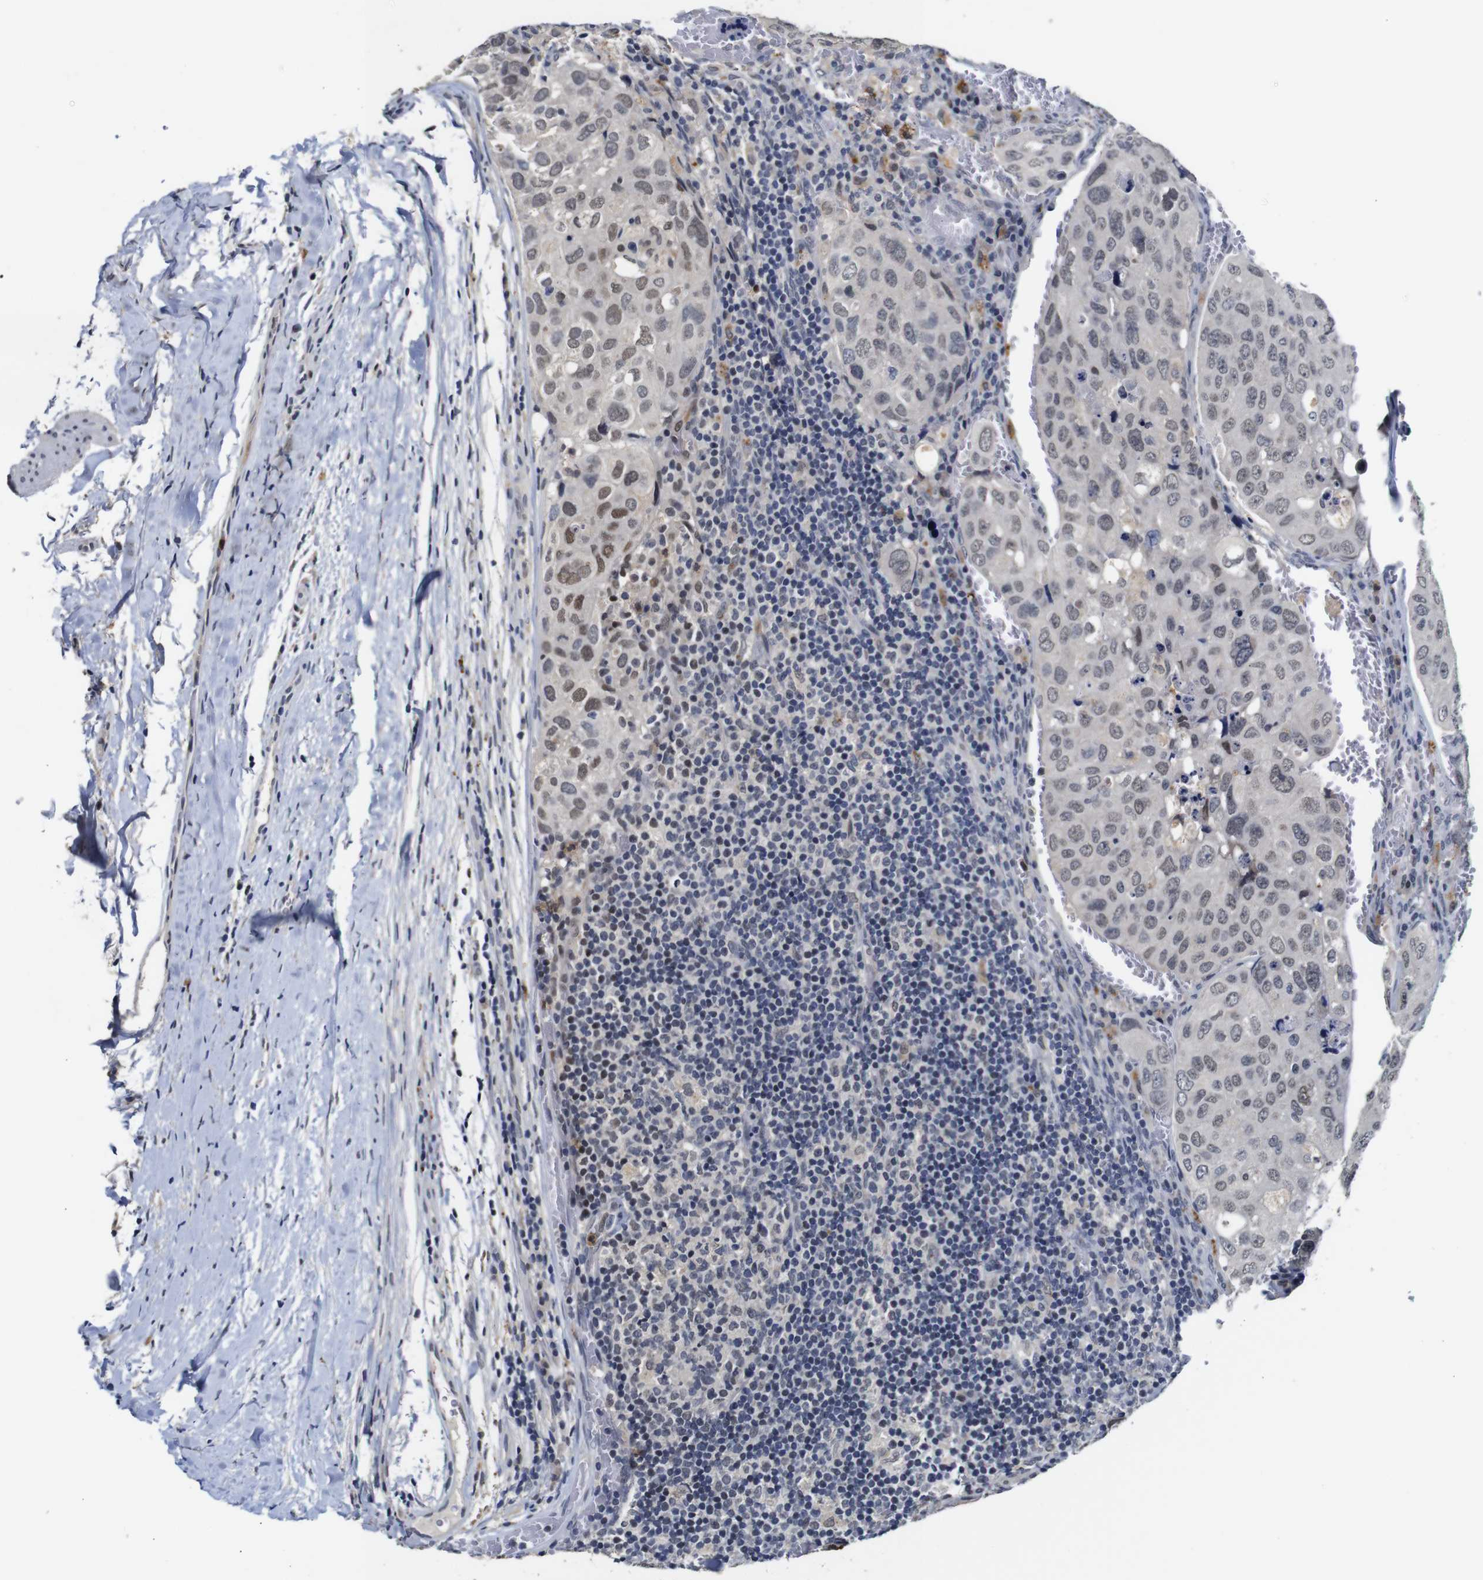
{"staining": {"intensity": "weak", "quantity": "25%-75%", "location": "nuclear"}, "tissue": "urothelial cancer", "cell_type": "Tumor cells", "image_type": "cancer", "snomed": [{"axis": "morphology", "description": "Urothelial carcinoma, High grade"}, {"axis": "topography", "description": "Lymph node"}, {"axis": "topography", "description": "Urinary bladder"}], "caption": "High-grade urothelial carcinoma stained with DAB immunohistochemistry demonstrates low levels of weak nuclear positivity in about 25%-75% of tumor cells. The staining is performed using DAB (3,3'-diaminobenzidine) brown chromogen to label protein expression. The nuclei are counter-stained blue using hematoxylin.", "gene": "NTRK3", "patient": {"sex": "male", "age": 51}}